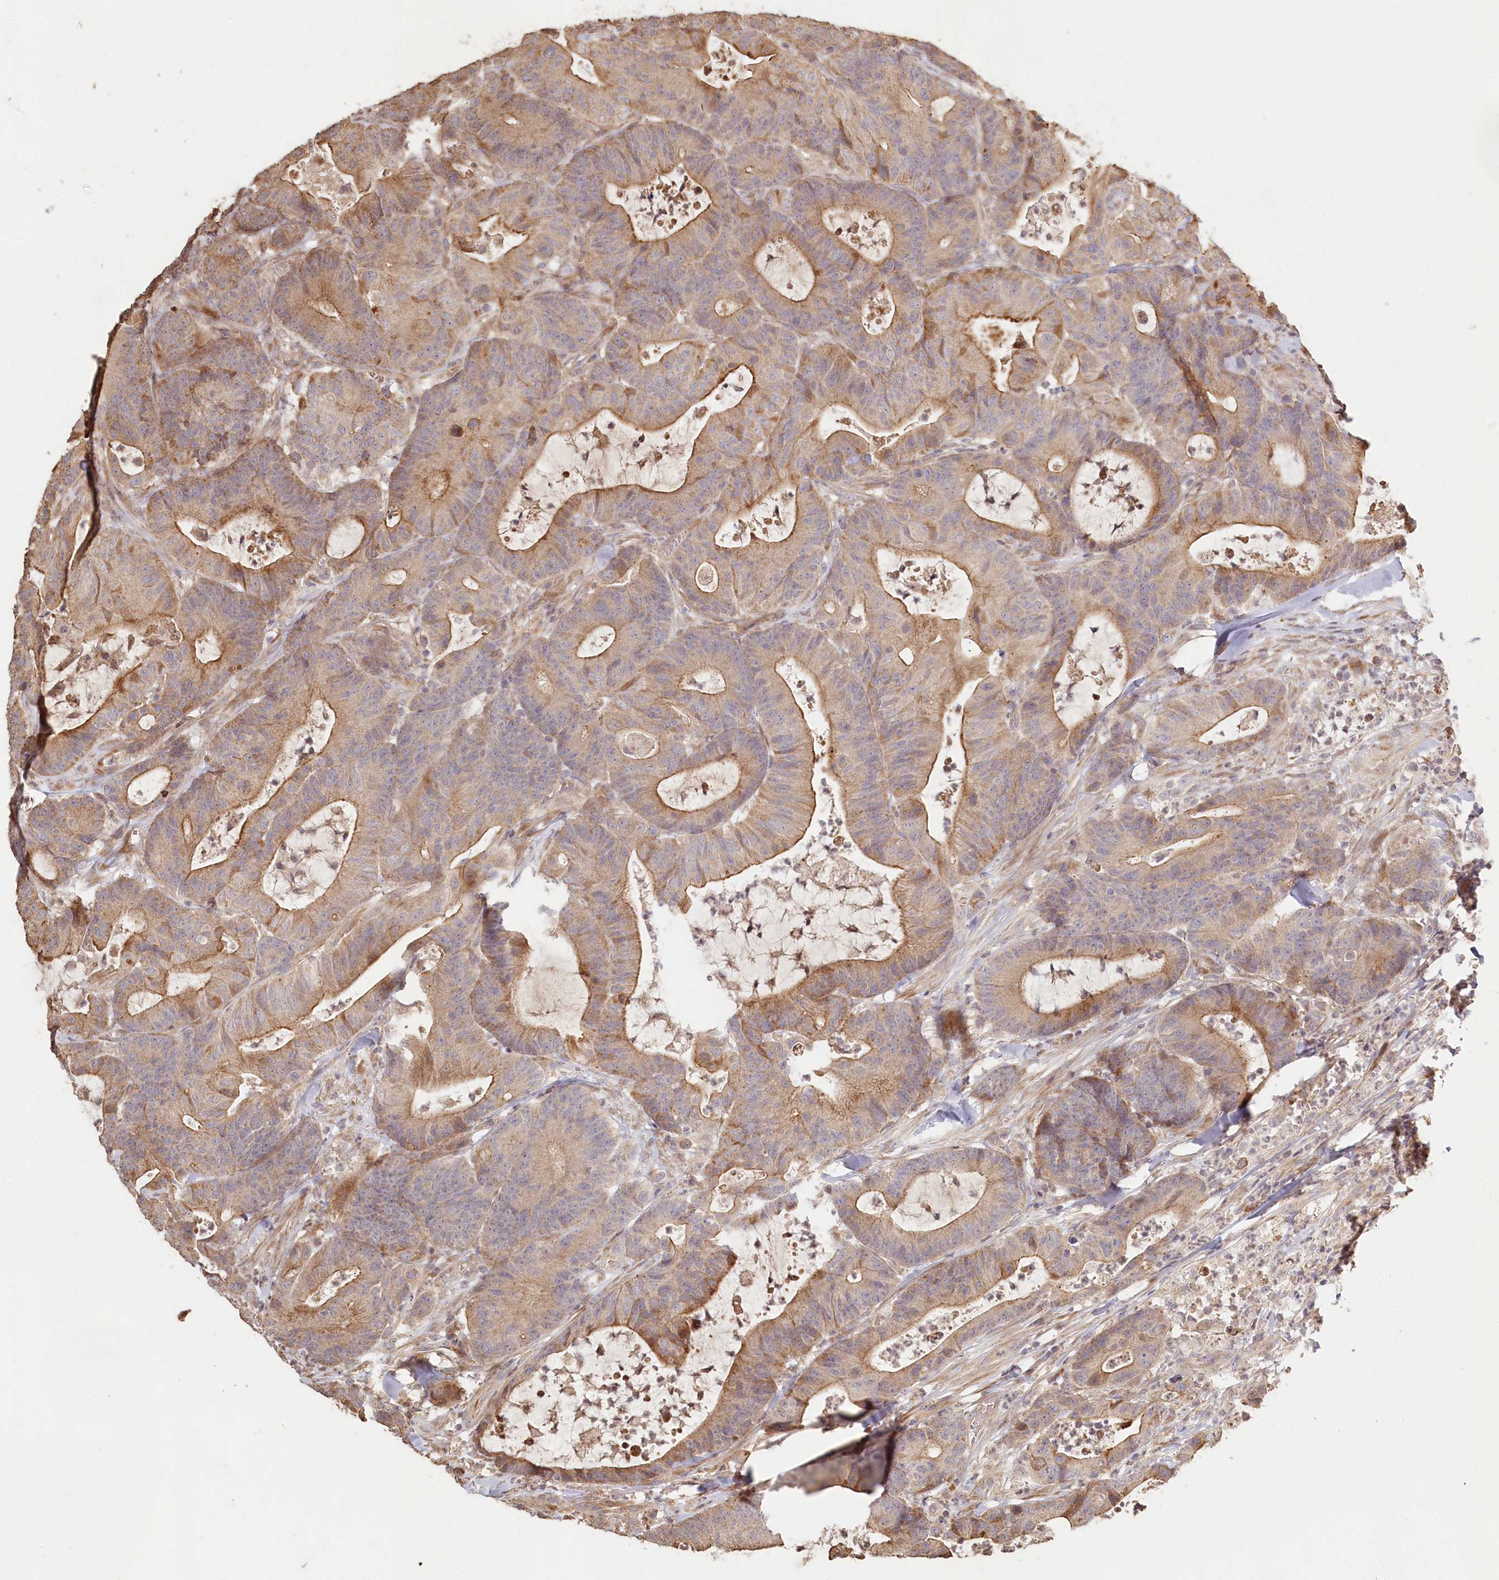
{"staining": {"intensity": "moderate", "quantity": "25%-75%", "location": "cytoplasmic/membranous"}, "tissue": "colorectal cancer", "cell_type": "Tumor cells", "image_type": "cancer", "snomed": [{"axis": "morphology", "description": "Adenocarcinoma, NOS"}, {"axis": "topography", "description": "Colon"}], "caption": "Colorectal cancer (adenocarcinoma) stained with a protein marker exhibits moderate staining in tumor cells.", "gene": "HAL", "patient": {"sex": "female", "age": 84}}